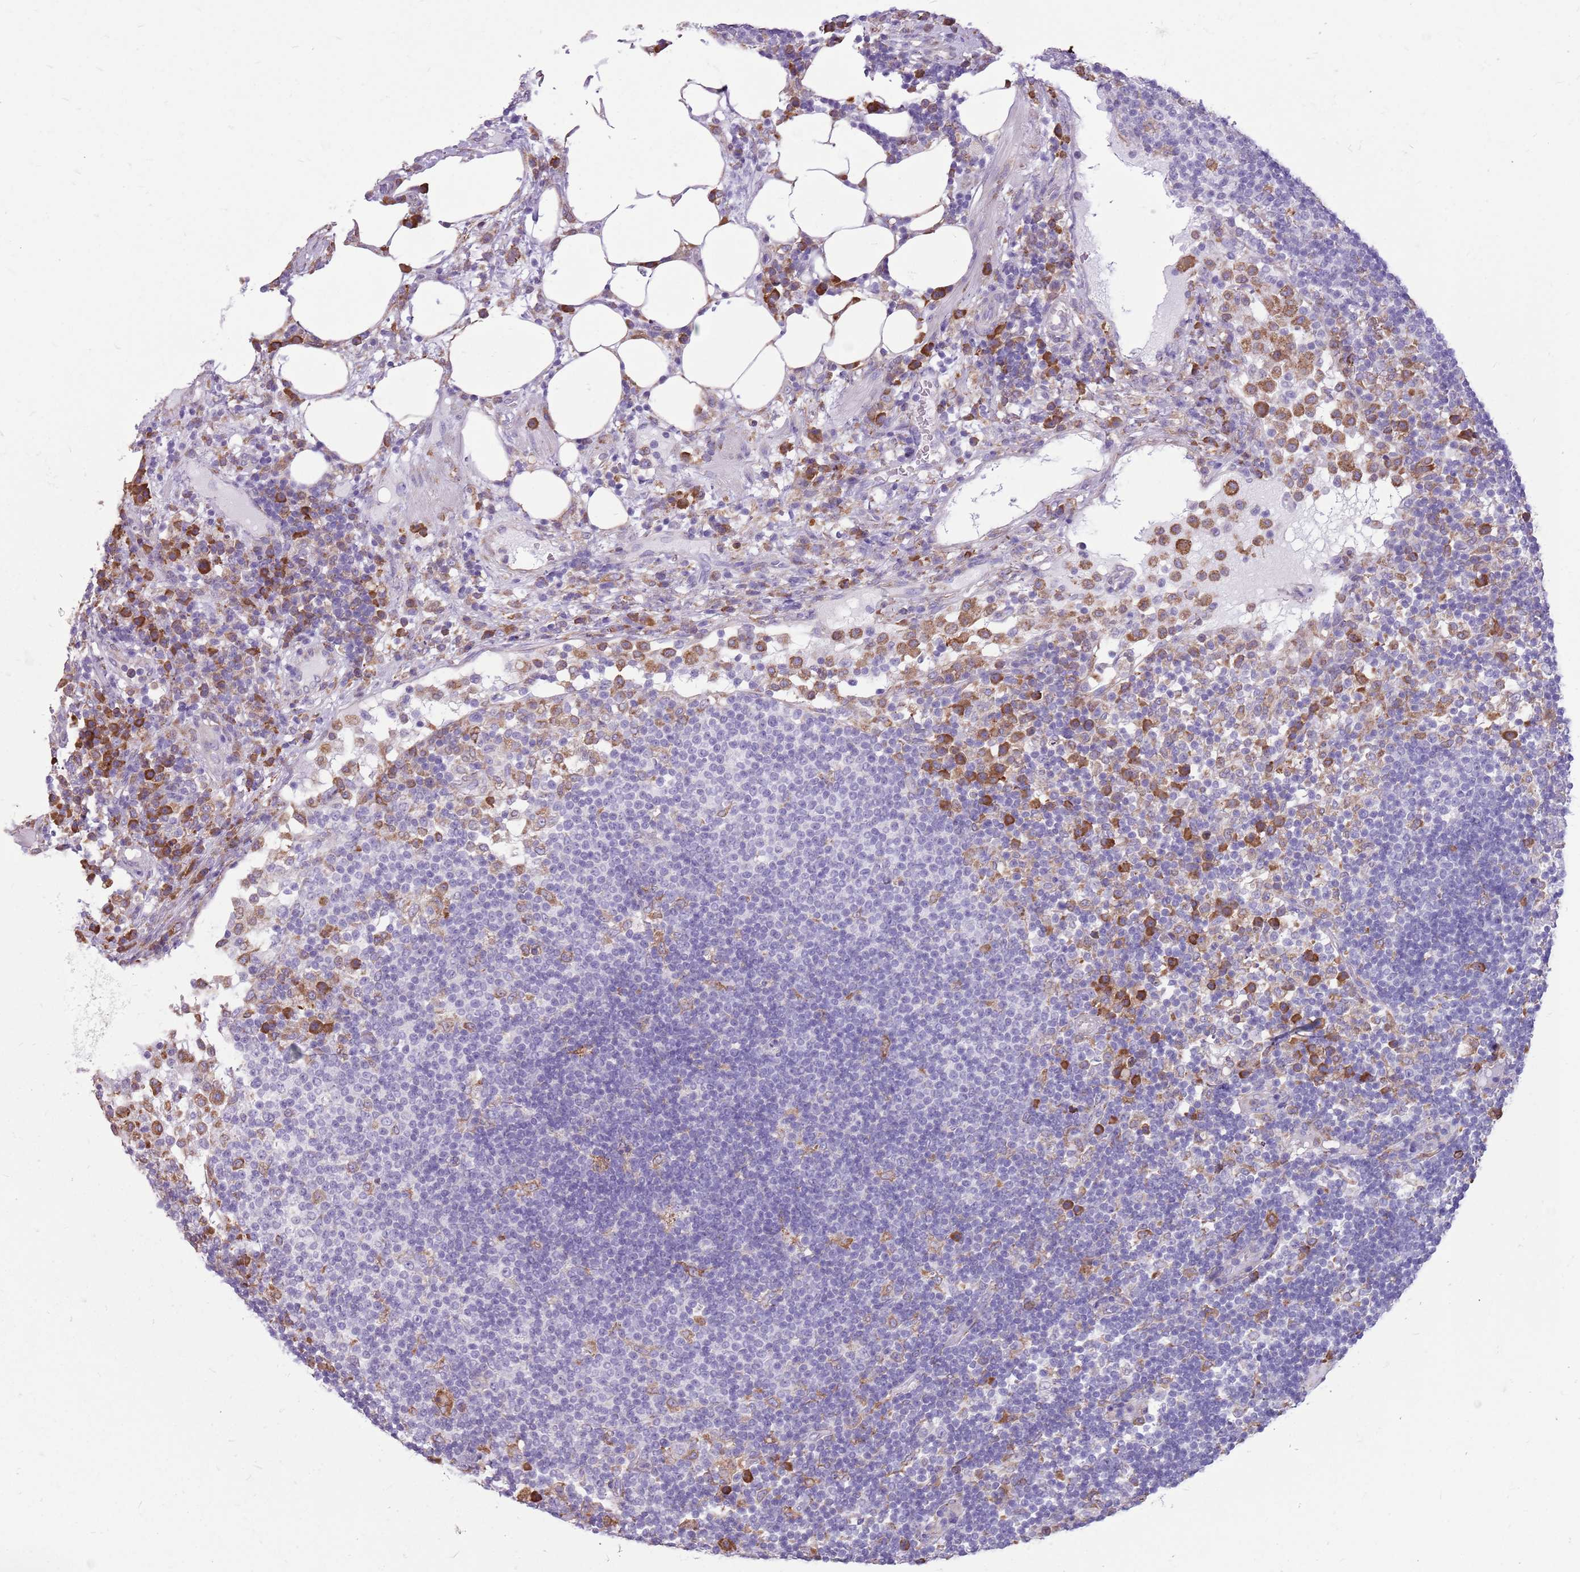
{"staining": {"intensity": "negative", "quantity": "none", "location": "none"}, "tissue": "lymph node", "cell_type": "Germinal center cells", "image_type": "normal", "snomed": [{"axis": "morphology", "description": "Normal tissue, NOS"}, {"axis": "topography", "description": "Lymph node"}], "caption": "DAB immunohistochemical staining of normal human lymph node shows no significant staining in germinal center cells. Nuclei are stained in blue.", "gene": "KCTD19", "patient": {"sex": "female", "age": 53}}